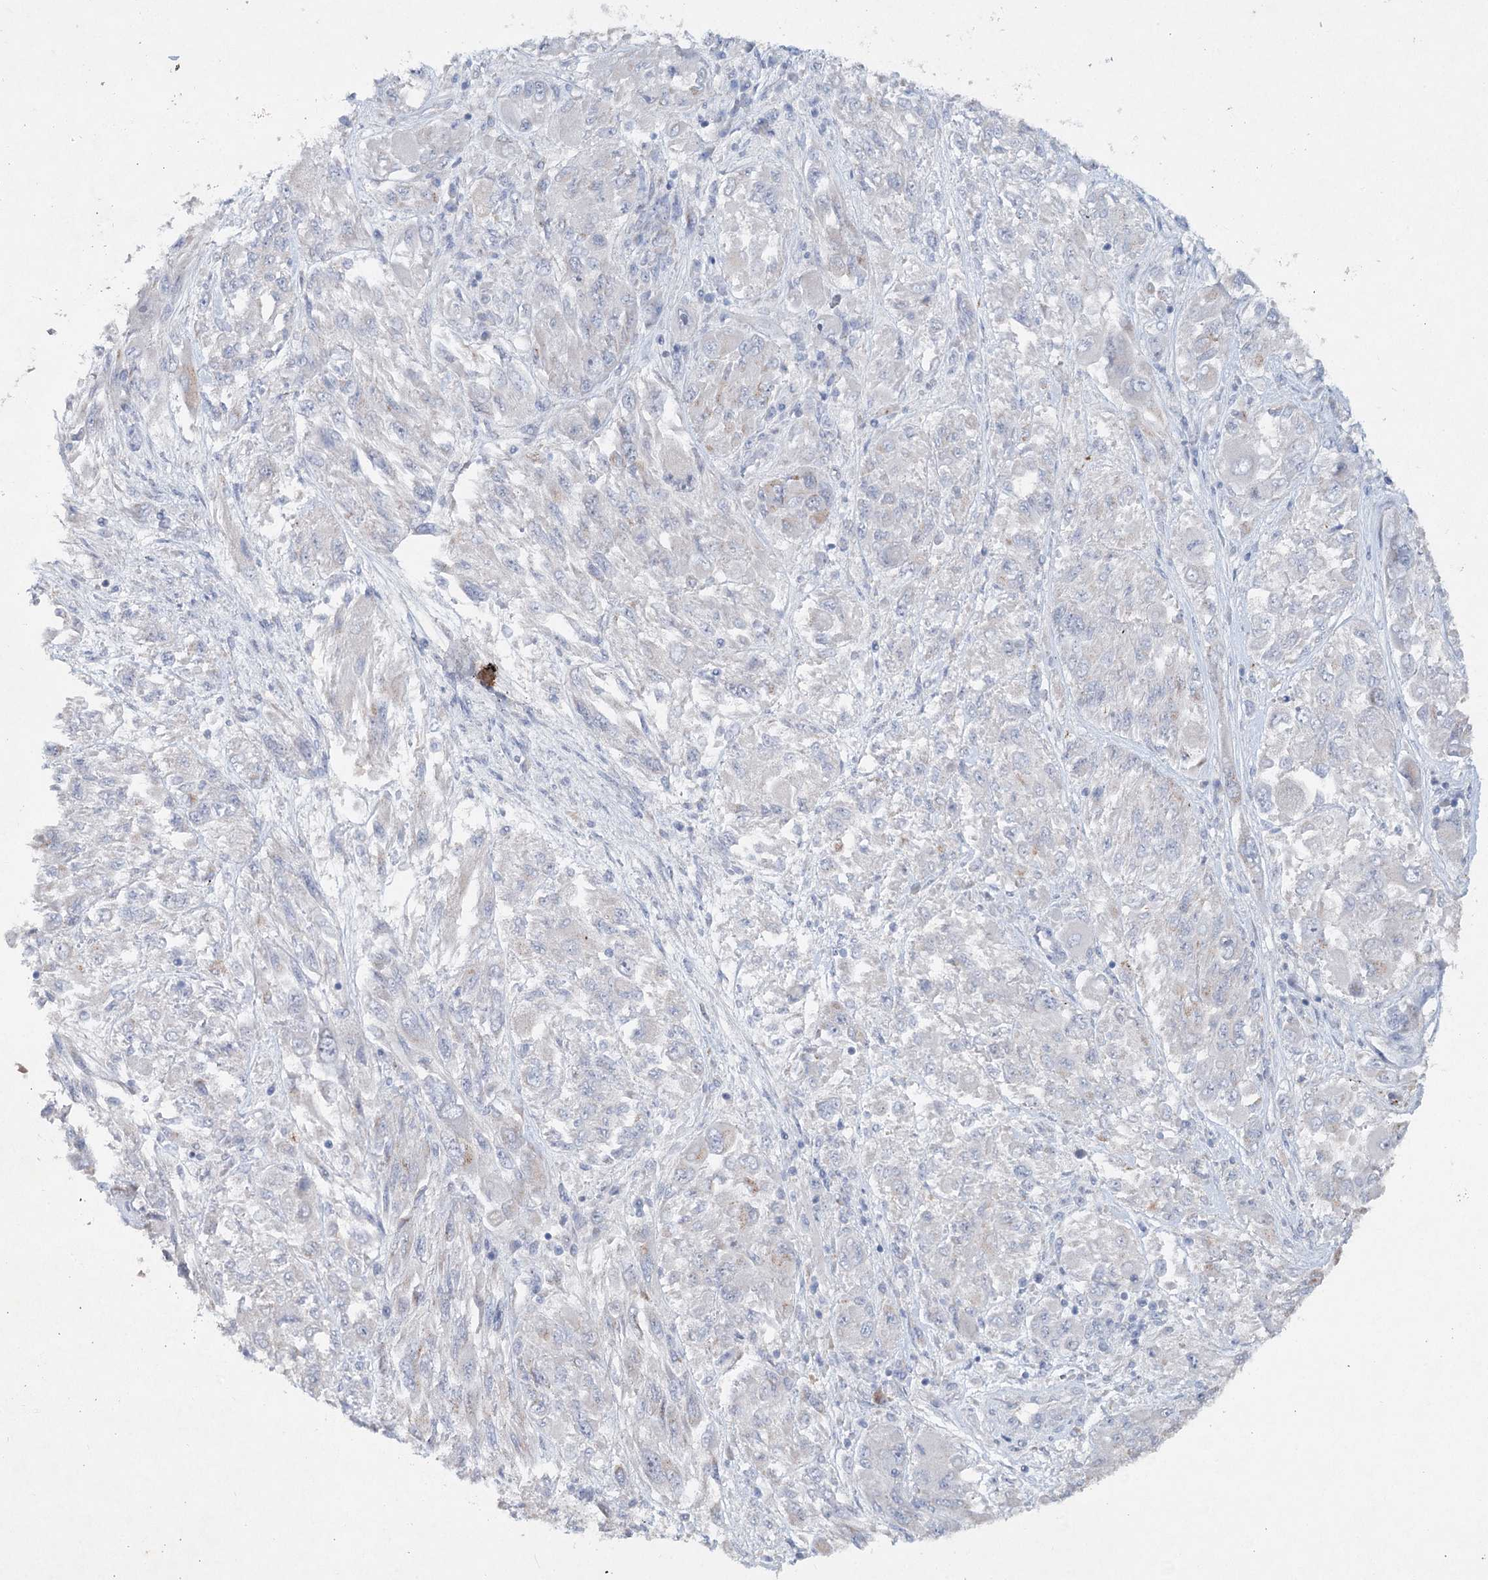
{"staining": {"intensity": "negative", "quantity": "none", "location": "none"}, "tissue": "melanoma", "cell_type": "Tumor cells", "image_type": "cancer", "snomed": [{"axis": "morphology", "description": "Malignant melanoma, NOS"}, {"axis": "topography", "description": "Skin"}], "caption": "Immunohistochemical staining of malignant melanoma shows no significant expression in tumor cells.", "gene": "RFX6", "patient": {"sex": "female", "age": 91}}